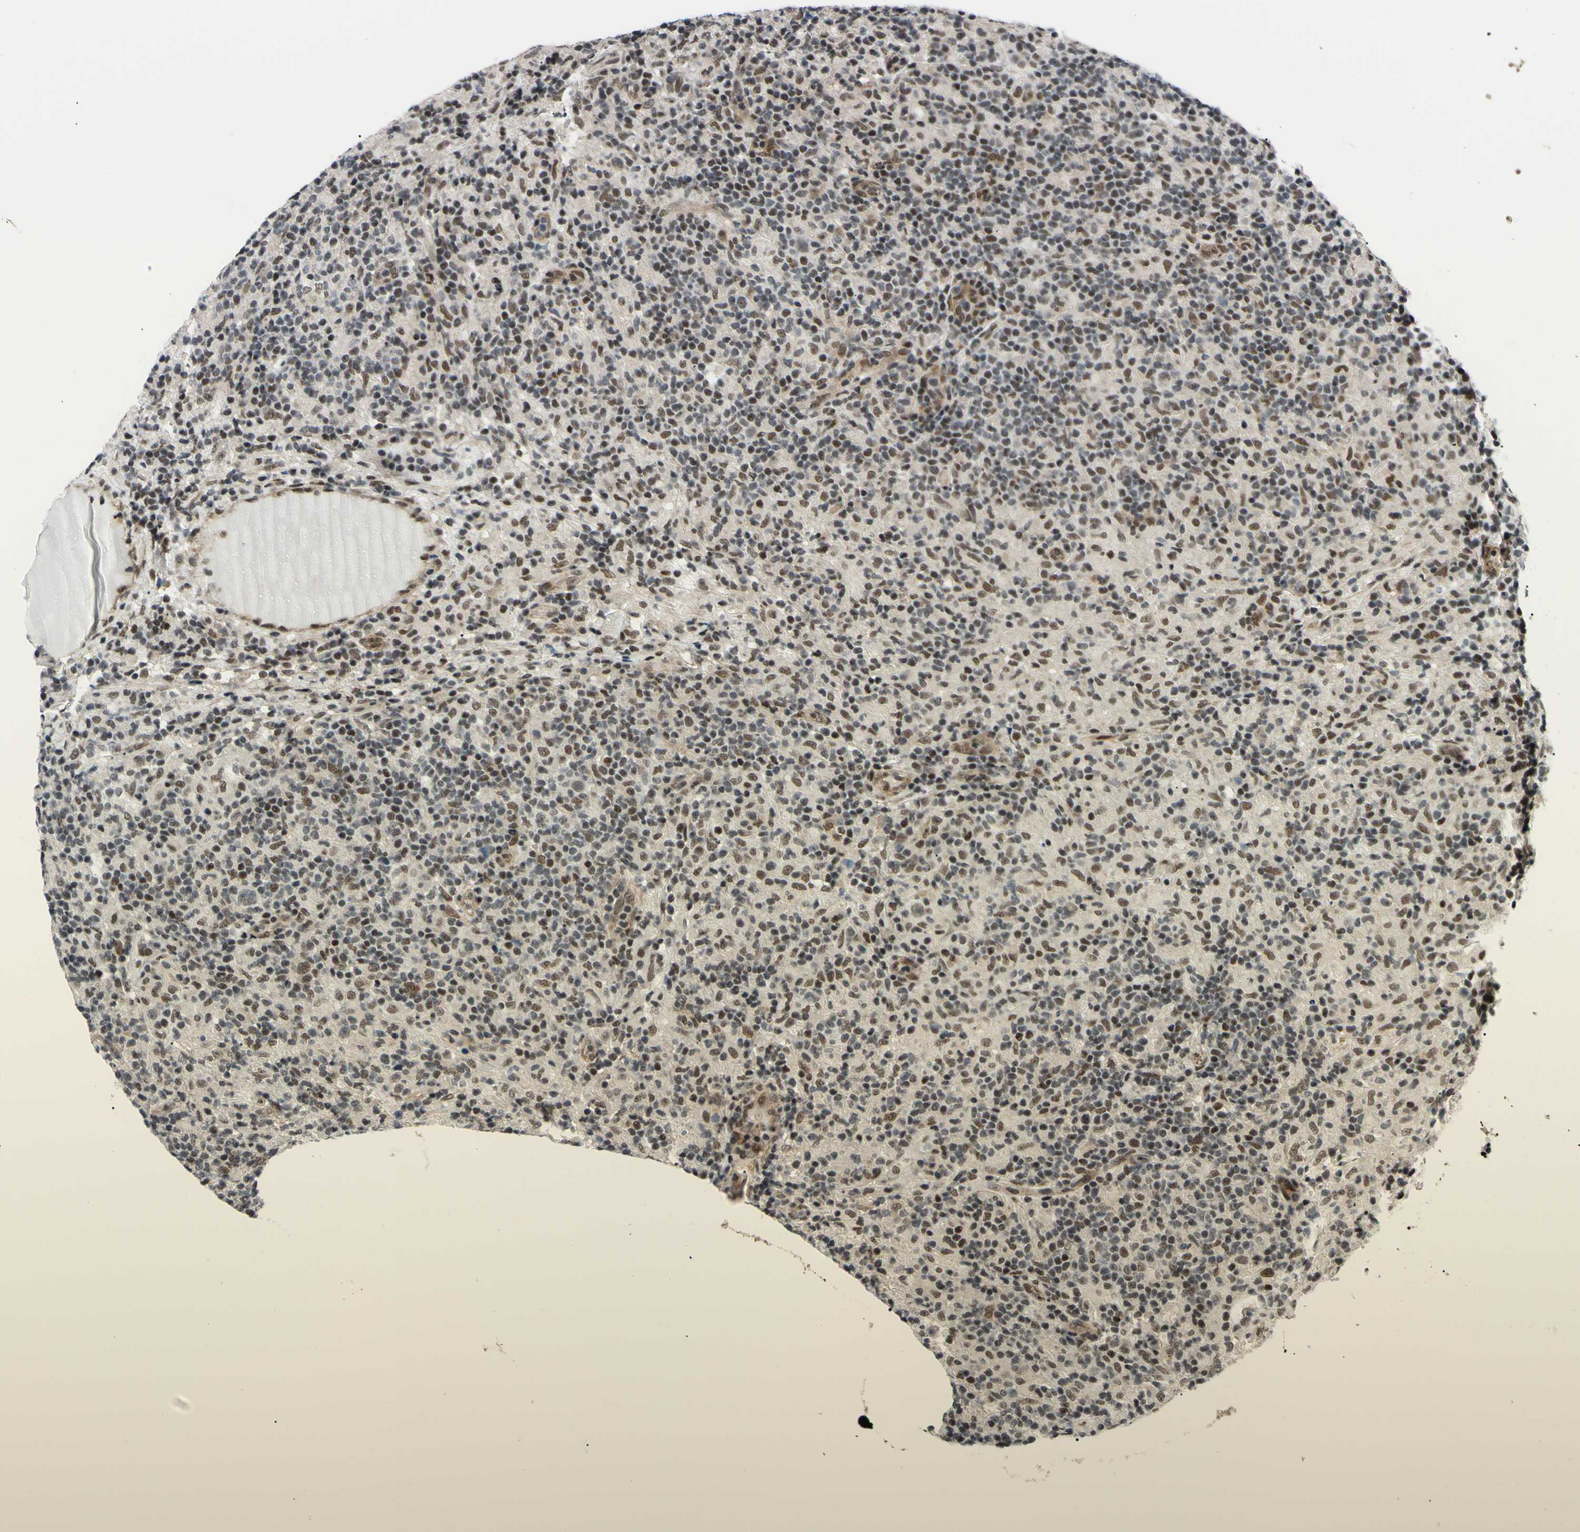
{"staining": {"intensity": "weak", "quantity": ">75%", "location": "nuclear"}, "tissue": "lymphoma", "cell_type": "Tumor cells", "image_type": "cancer", "snomed": [{"axis": "morphology", "description": "Hodgkin's disease, NOS"}, {"axis": "topography", "description": "Lymph node"}], "caption": "IHC staining of Hodgkin's disease, which displays low levels of weak nuclear expression in about >75% of tumor cells indicating weak nuclear protein expression. The staining was performed using DAB (brown) for protein detection and nuclei were counterstained in hematoxylin (blue).", "gene": "THAP12", "patient": {"sex": "male", "age": 70}}